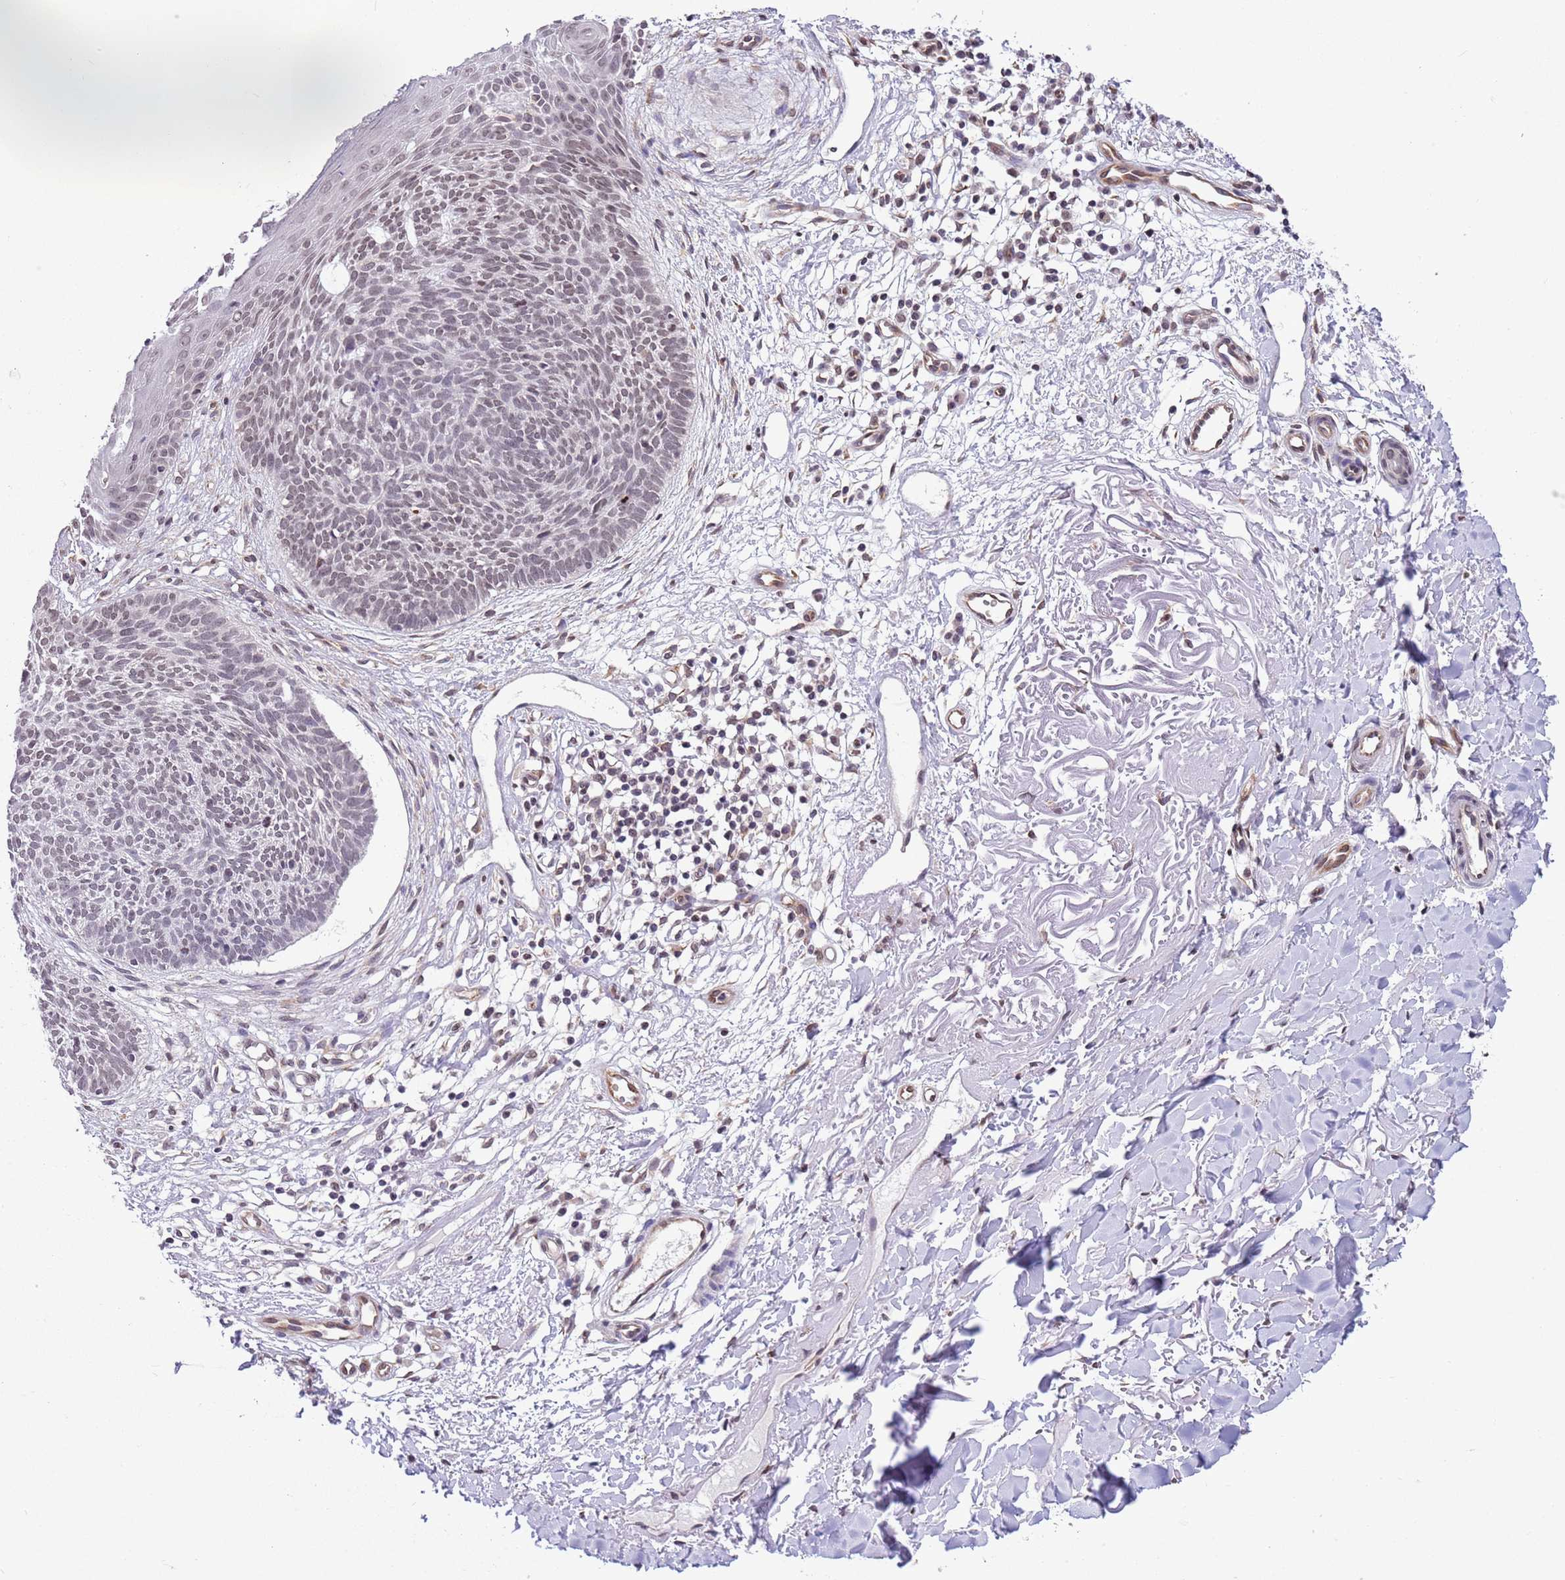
{"staining": {"intensity": "weak", "quantity": "25%-75%", "location": "nuclear"}, "tissue": "skin cancer", "cell_type": "Tumor cells", "image_type": "cancer", "snomed": [{"axis": "morphology", "description": "Basal cell carcinoma"}, {"axis": "topography", "description": "Skin"}], "caption": "Tumor cells show weak nuclear positivity in approximately 25%-75% of cells in skin cancer (basal cell carcinoma).", "gene": "NRIP1", "patient": {"sex": "male", "age": 84}}